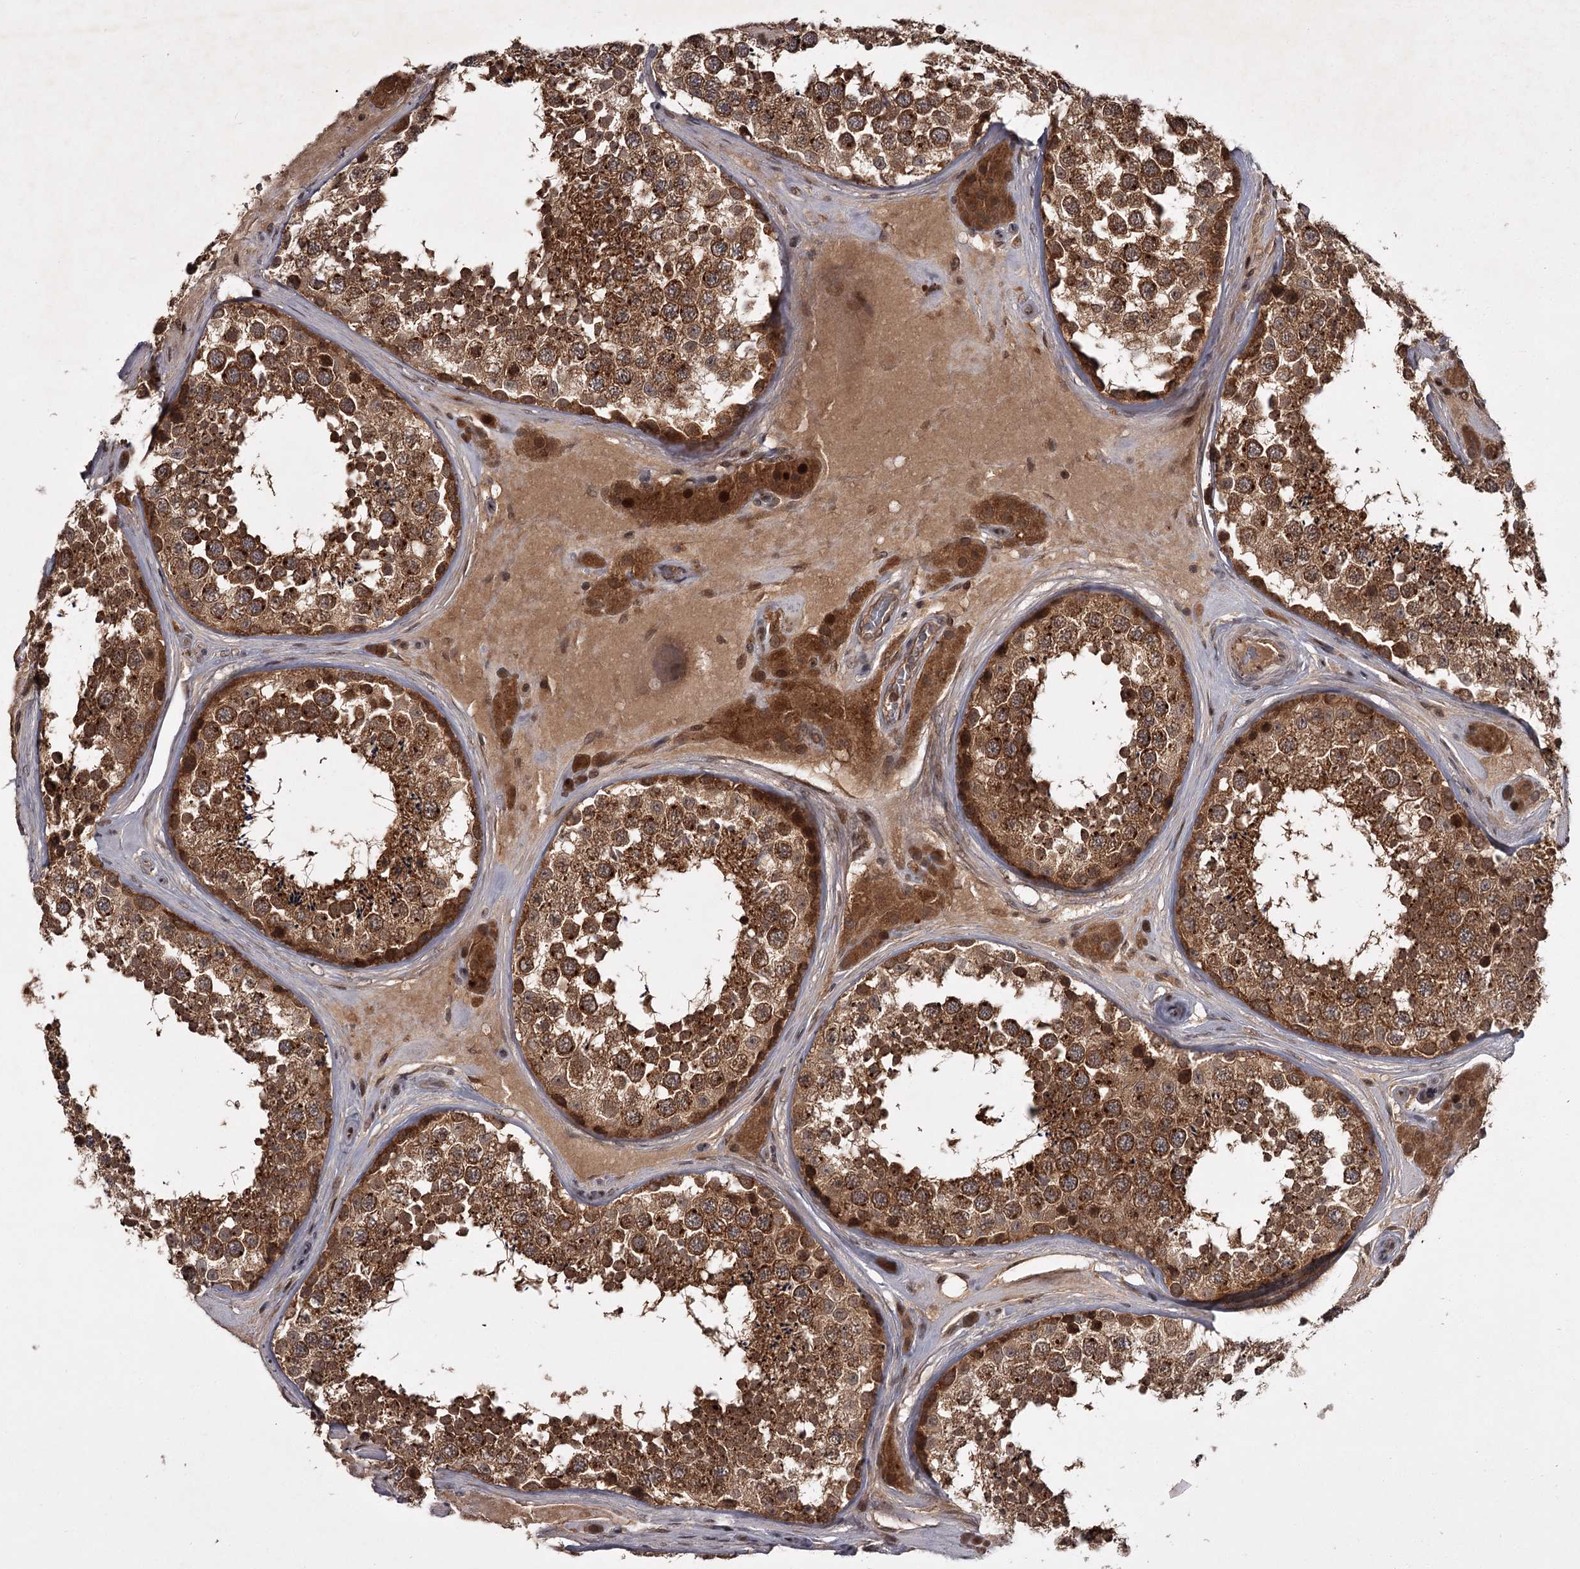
{"staining": {"intensity": "strong", "quantity": ">75%", "location": "cytoplasmic/membranous"}, "tissue": "testis", "cell_type": "Cells in seminiferous ducts", "image_type": "normal", "snomed": [{"axis": "morphology", "description": "Normal tissue, NOS"}, {"axis": "topography", "description": "Testis"}], "caption": "A high-resolution histopathology image shows immunohistochemistry (IHC) staining of normal testis, which displays strong cytoplasmic/membranous staining in approximately >75% of cells in seminiferous ducts. (DAB = brown stain, brightfield microscopy at high magnification).", "gene": "TBC1D23", "patient": {"sex": "male", "age": 46}}